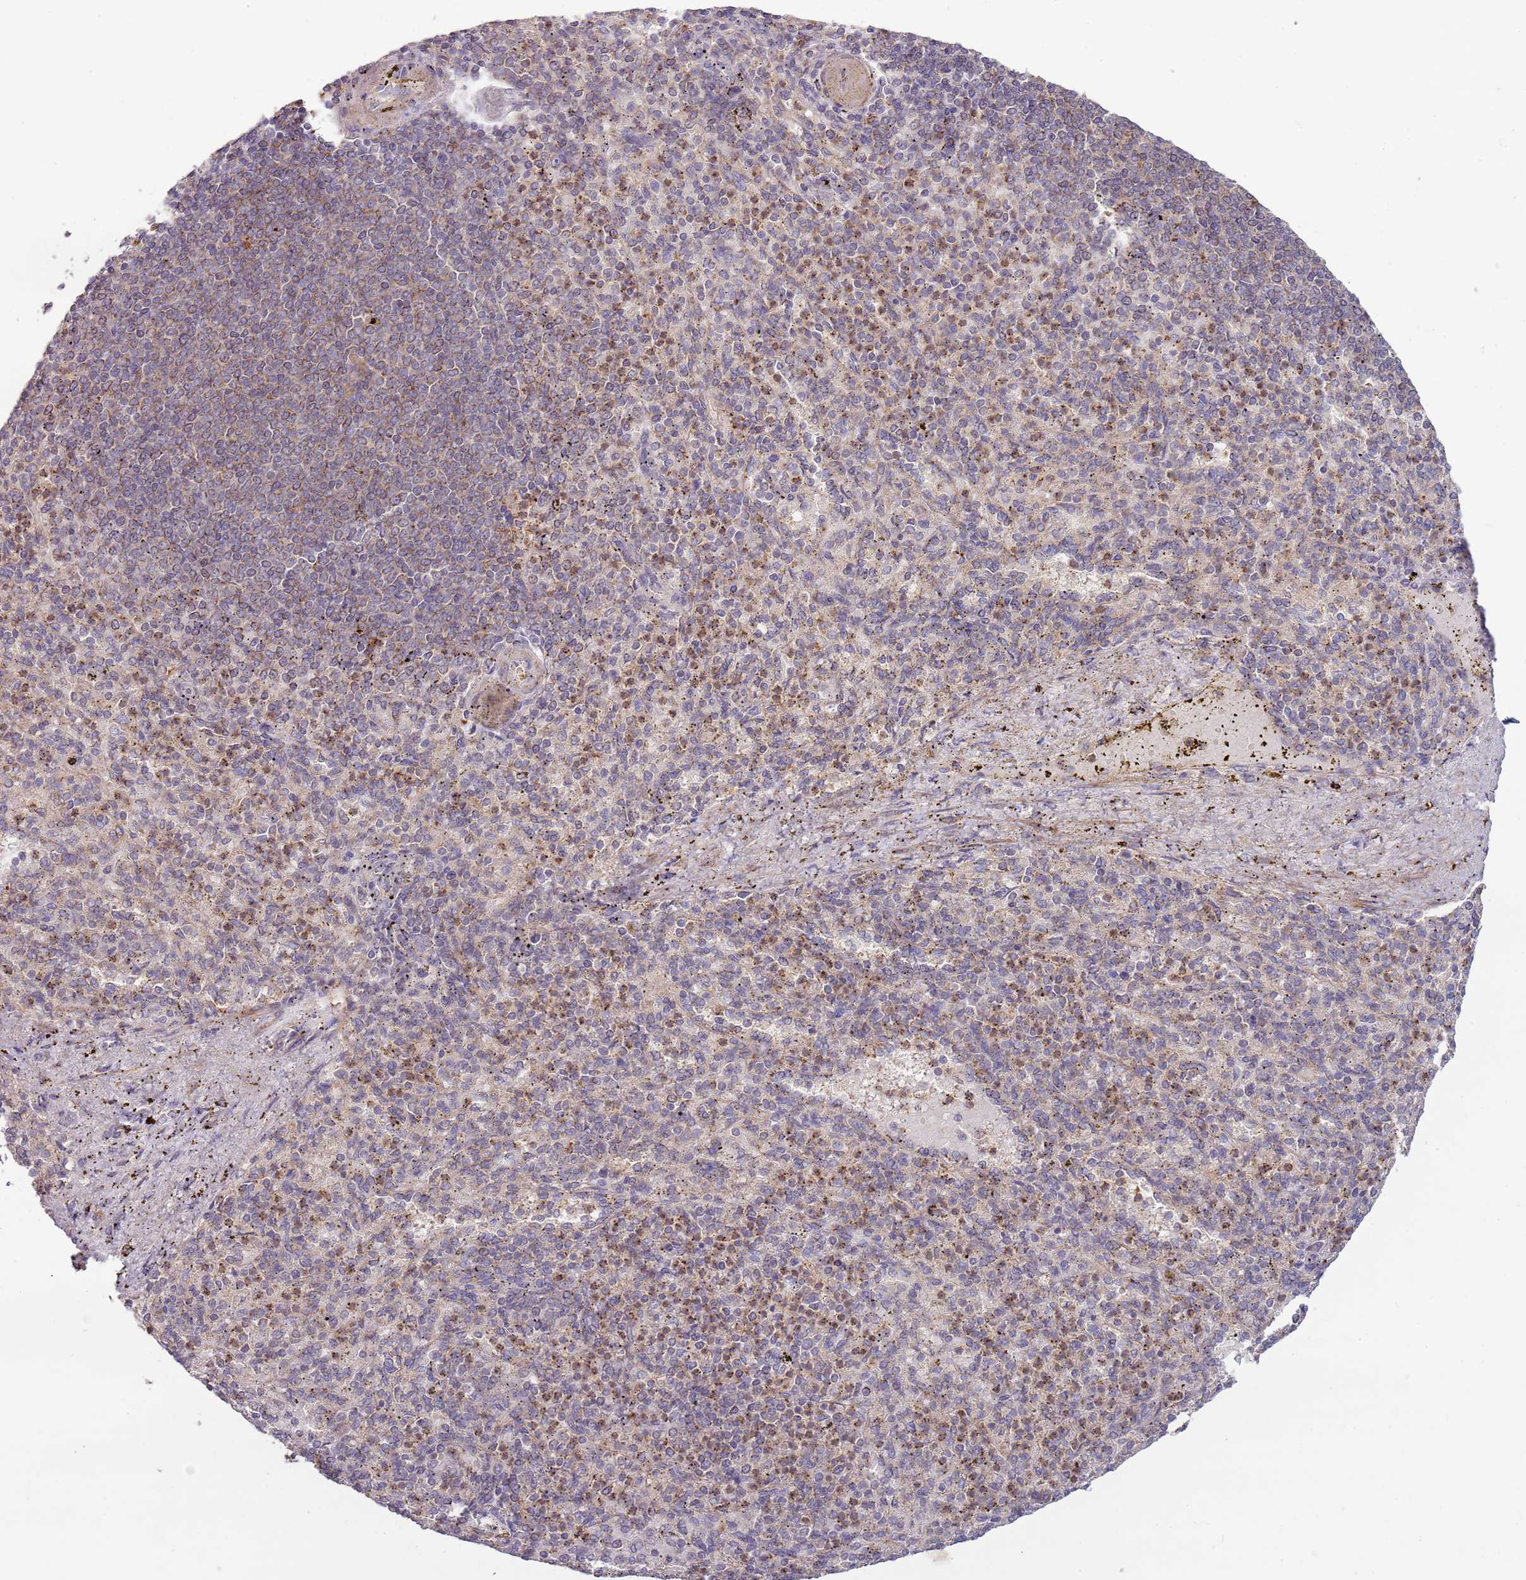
{"staining": {"intensity": "moderate", "quantity": "<25%", "location": "cytoplasmic/membranous"}, "tissue": "spleen", "cell_type": "Cells in red pulp", "image_type": "normal", "snomed": [{"axis": "morphology", "description": "Normal tissue, NOS"}, {"axis": "topography", "description": "Spleen"}], "caption": "Protein analysis of normal spleen displays moderate cytoplasmic/membranous staining in about <25% of cells in red pulp.", "gene": "DTD2", "patient": {"sex": "female", "age": 74}}